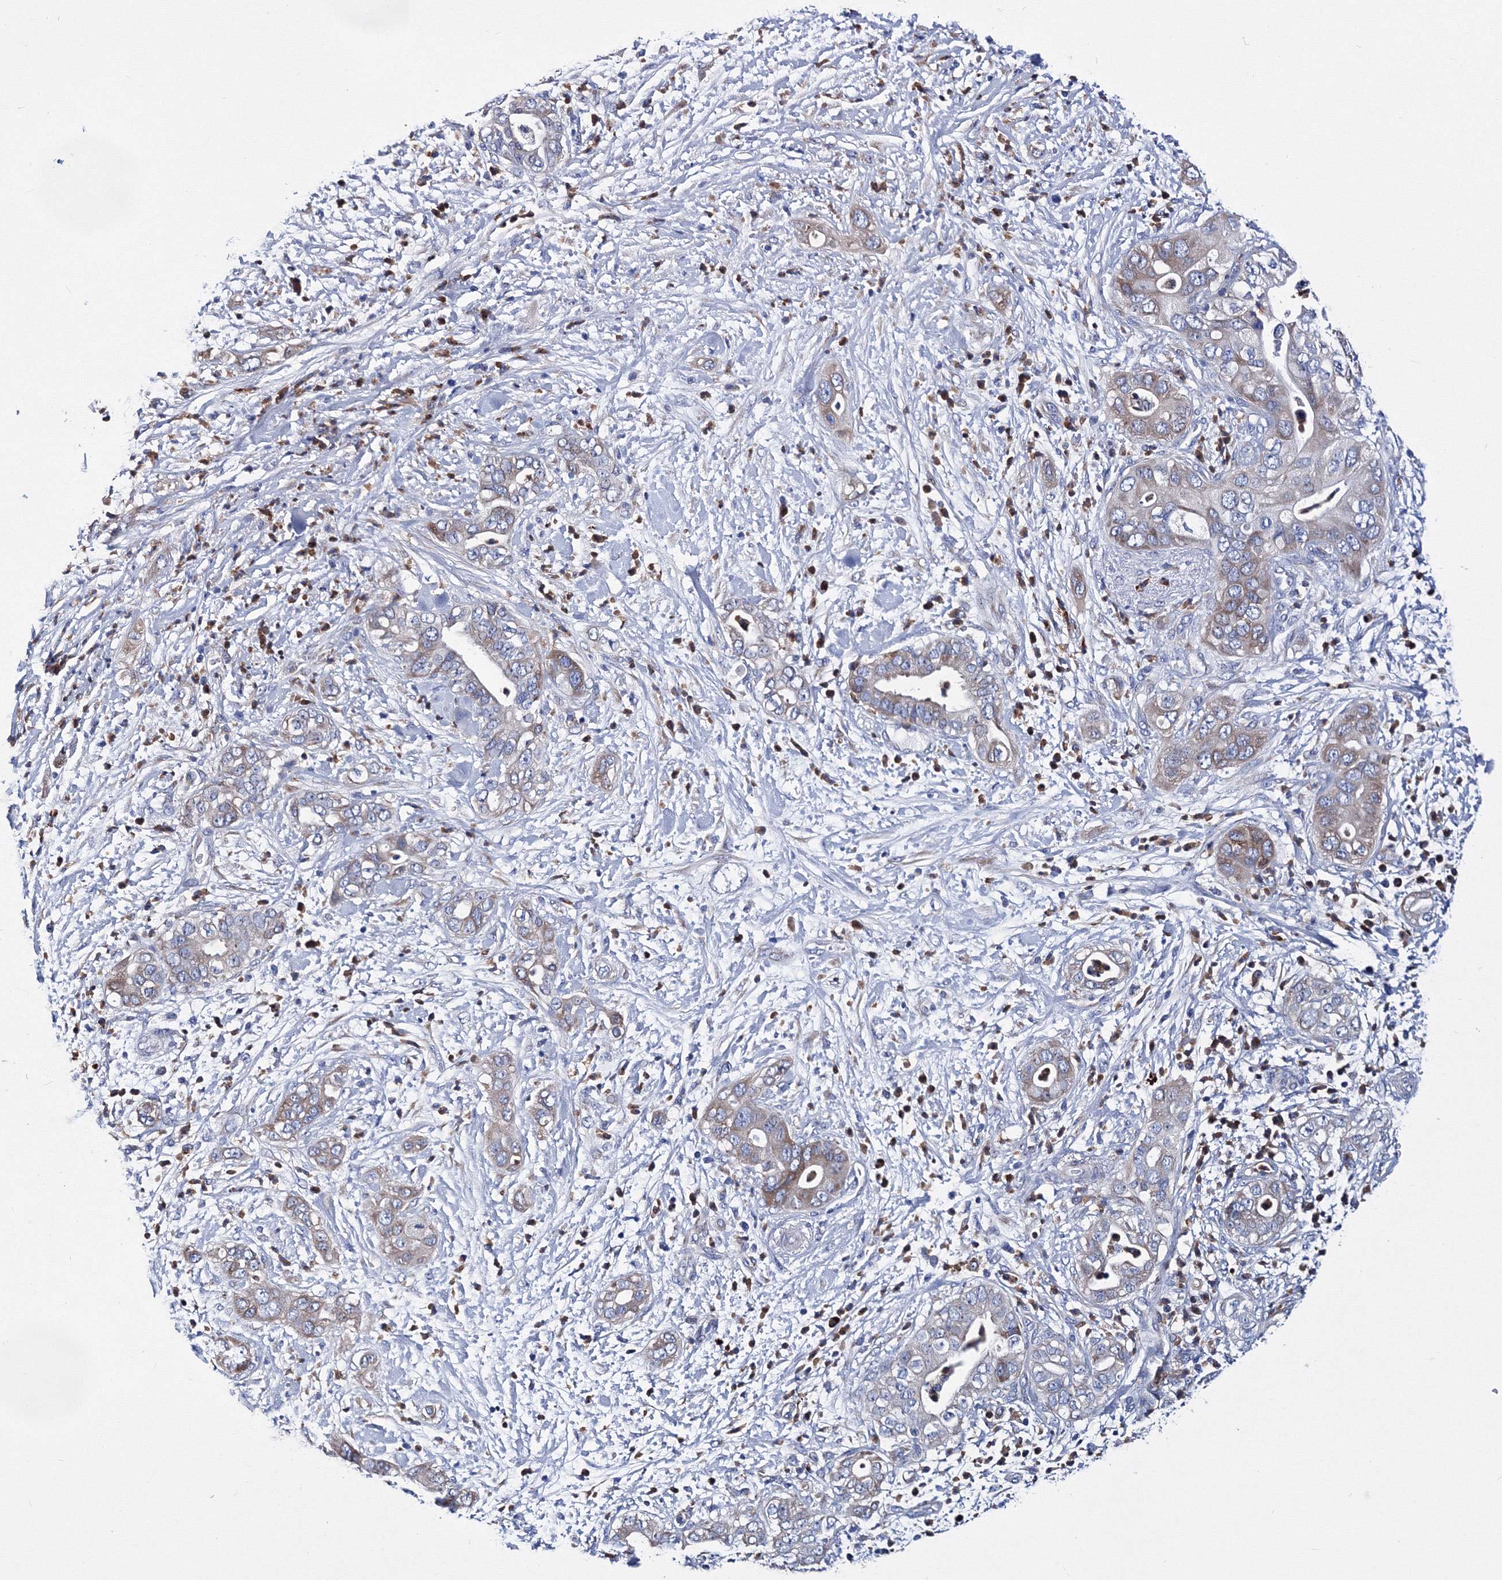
{"staining": {"intensity": "moderate", "quantity": "25%-75%", "location": "cytoplasmic/membranous"}, "tissue": "pancreatic cancer", "cell_type": "Tumor cells", "image_type": "cancer", "snomed": [{"axis": "morphology", "description": "Adenocarcinoma, NOS"}, {"axis": "topography", "description": "Pancreas"}], "caption": "DAB immunohistochemical staining of human pancreatic adenocarcinoma displays moderate cytoplasmic/membranous protein expression in approximately 25%-75% of tumor cells.", "gene": "TRPM2", "patient": {"sex": "female", "age": 78}}